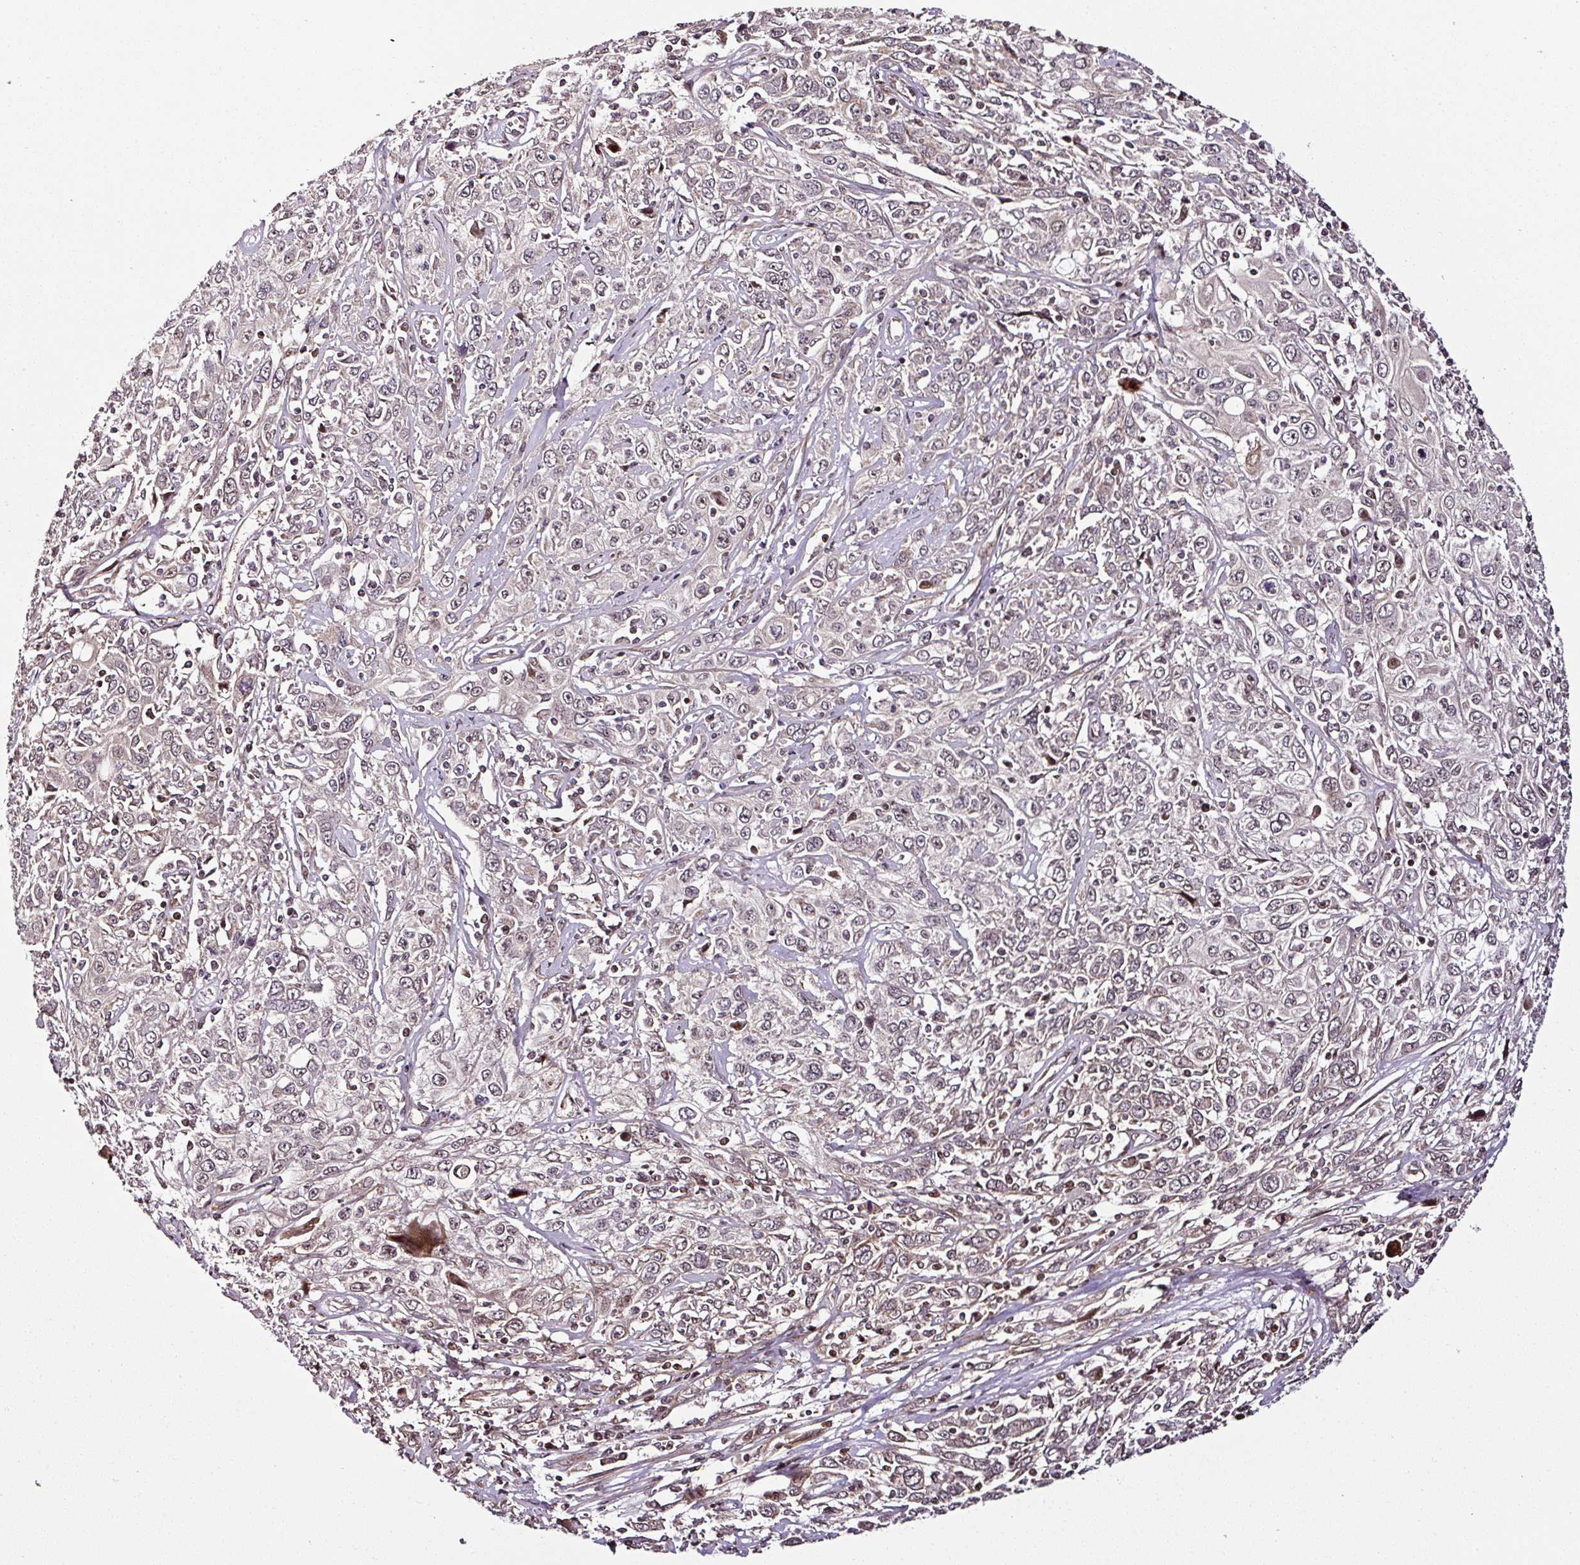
{"staining": {"intensity": "negative", "quantity": "none", "location": "none"}, "tissue": "cervical cancer", "cell_type": "Tumor cells", "image_type": "cancer", "snomed": [{"axis": "morphology", "description": "Squamous cell carcinoma, NOS"}, {"axis": "topography", "description": "Cervix"}], "caption": "The micrograph shows no staining of tumor cells in squamous cell carcinoma (cervical). Brightfield microscopy of immunohistochemistry (IHC) stained with DAB (3,3'-diaminobenzidine) (brown) and hematoxylin (blue), captured at high magnification.", "gene": "COPRS", "patient": {"sex": "female", "age": 46}}